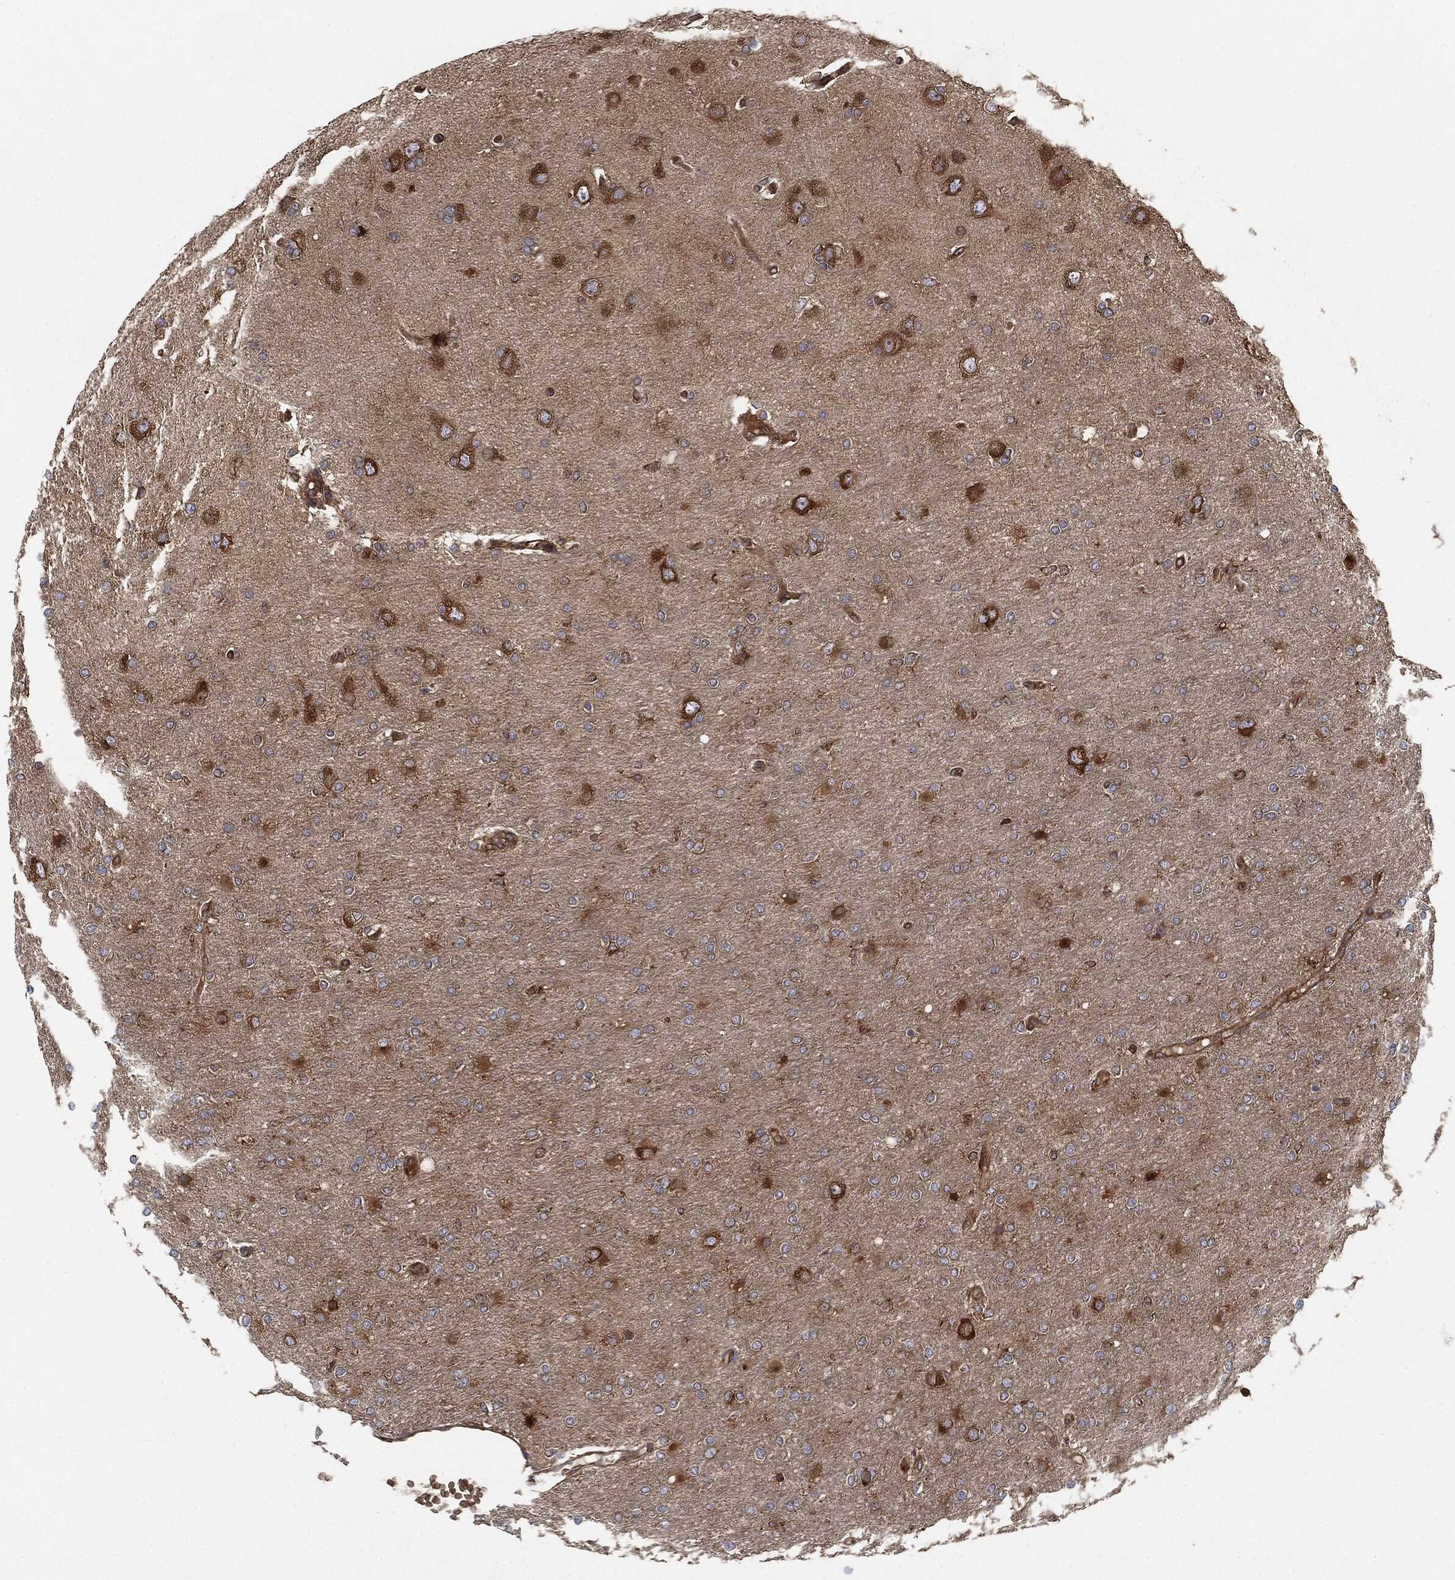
{"staining": {"intensity": "moderate", "quantity": "25%-75%", "location": "cytoplasmic/membranous"}, "tissue": "glioma", "cell_type": "Tumor cells", "image_type": "cancer", "snomed": [{"axis": "morphology", "description": "Glioma, malignant, High grade"}, {"axis": "topography", "description": "Cerebral cortex"}], "caption": "The micrograph reveals a brown stain indicating the presence of a protein in the cytoplasmic/membranous of tumor cells in malignant glioma (high-grade).", "gene": "EIF2AK2", "patient": {"sex": "male", "age": 70}}